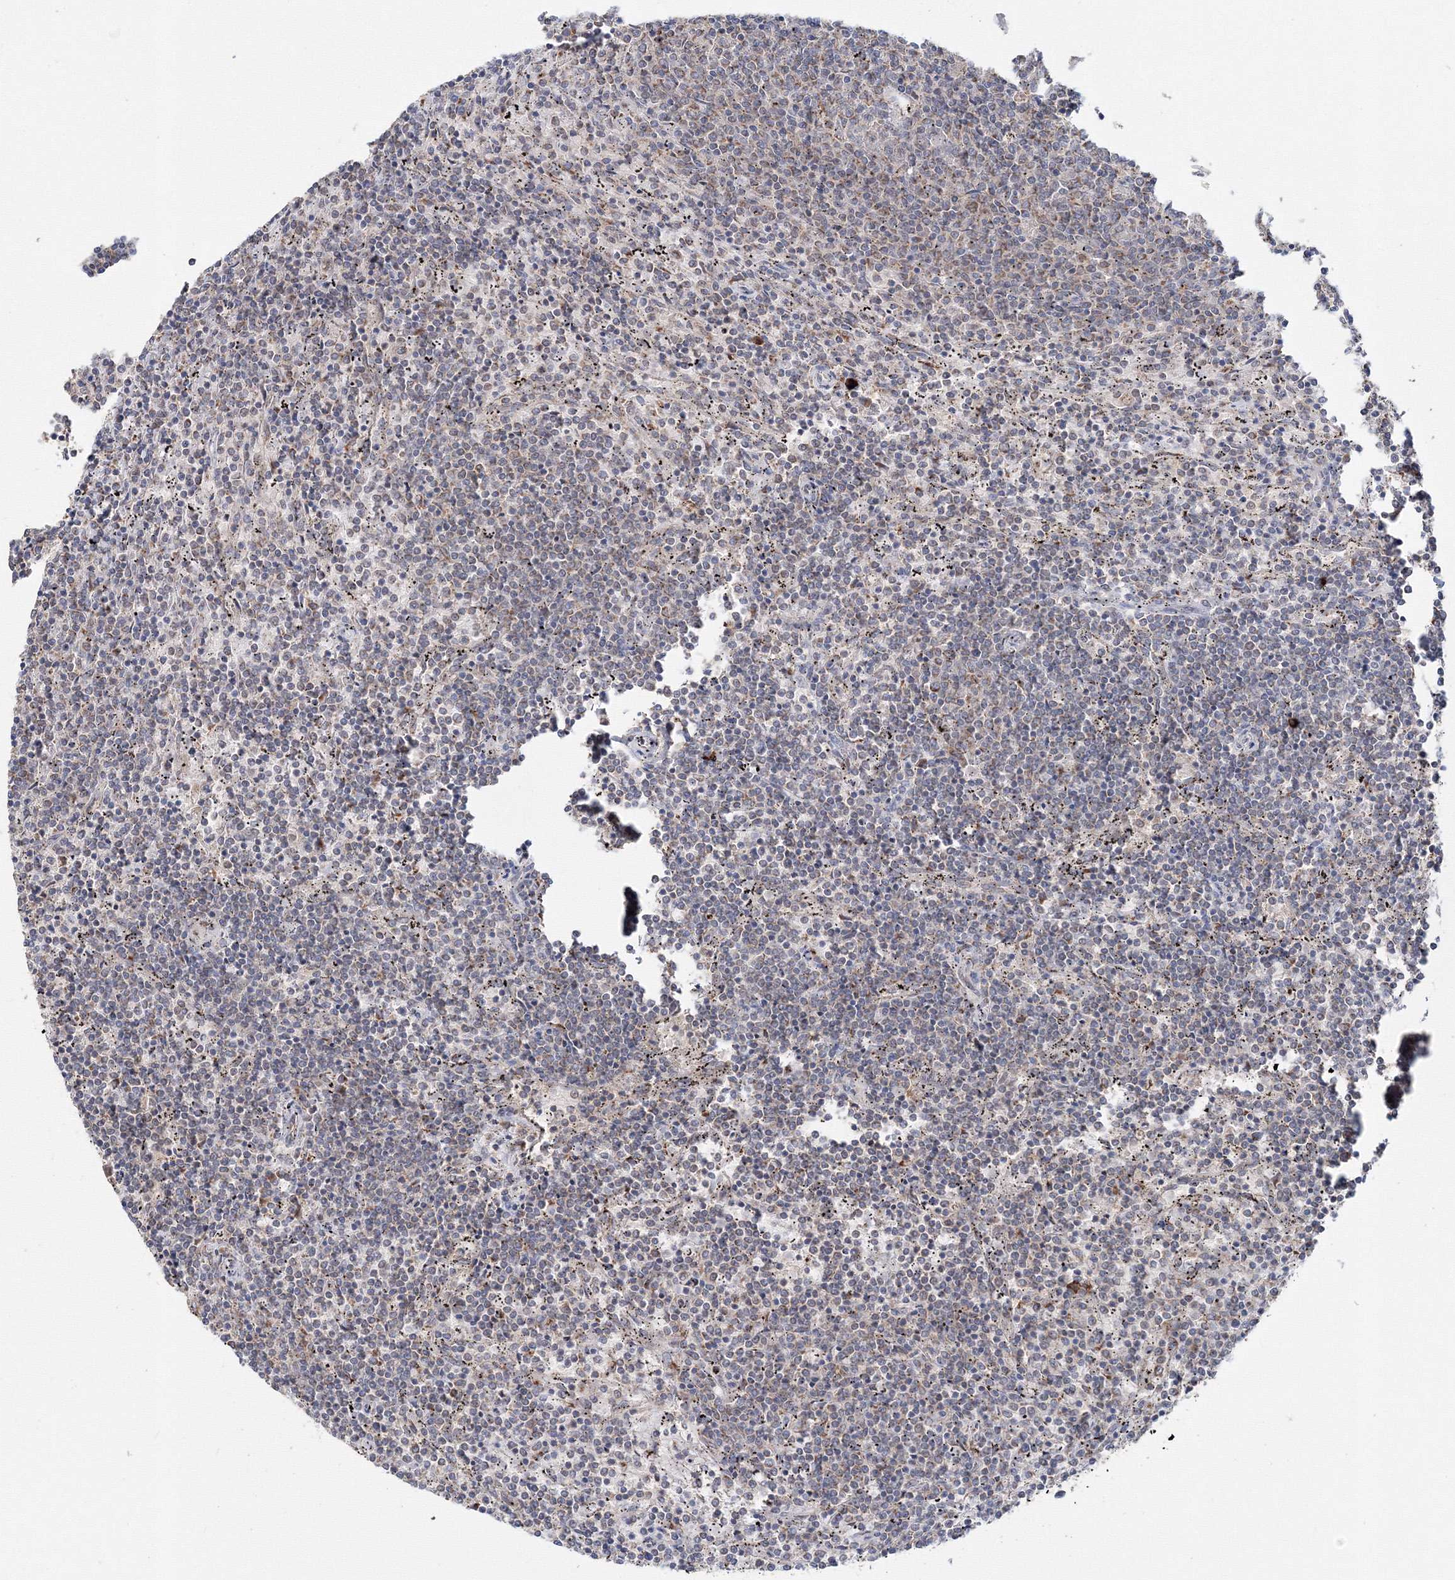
{"staining": {"intensity": "negative", "quantity": "none", "location": "none"}, "tissue": "lymphoma", "cell_type": "Tumor cells", "image_type": "cancer", "snomed": [{"axis": "morphology", "description": "Malignant lymphoma, non-Hodgkin's type, Low grade"}, {"axis": "topography", "description": "Spleen"}], "caption": "Immunohistochemical staining of low-grade malignant lymphoma, non-Hodgkin's type demonstrates no significant expression in tumor cells. Brightfield microscopy of immunohistochemistry stained with DAB (3,3'-diaminobenzidine) (brown) and hematoxylin (blue), captured at high magnification.", "gene": "PEX13", "patient": {"sex": "female", "age": 50}}